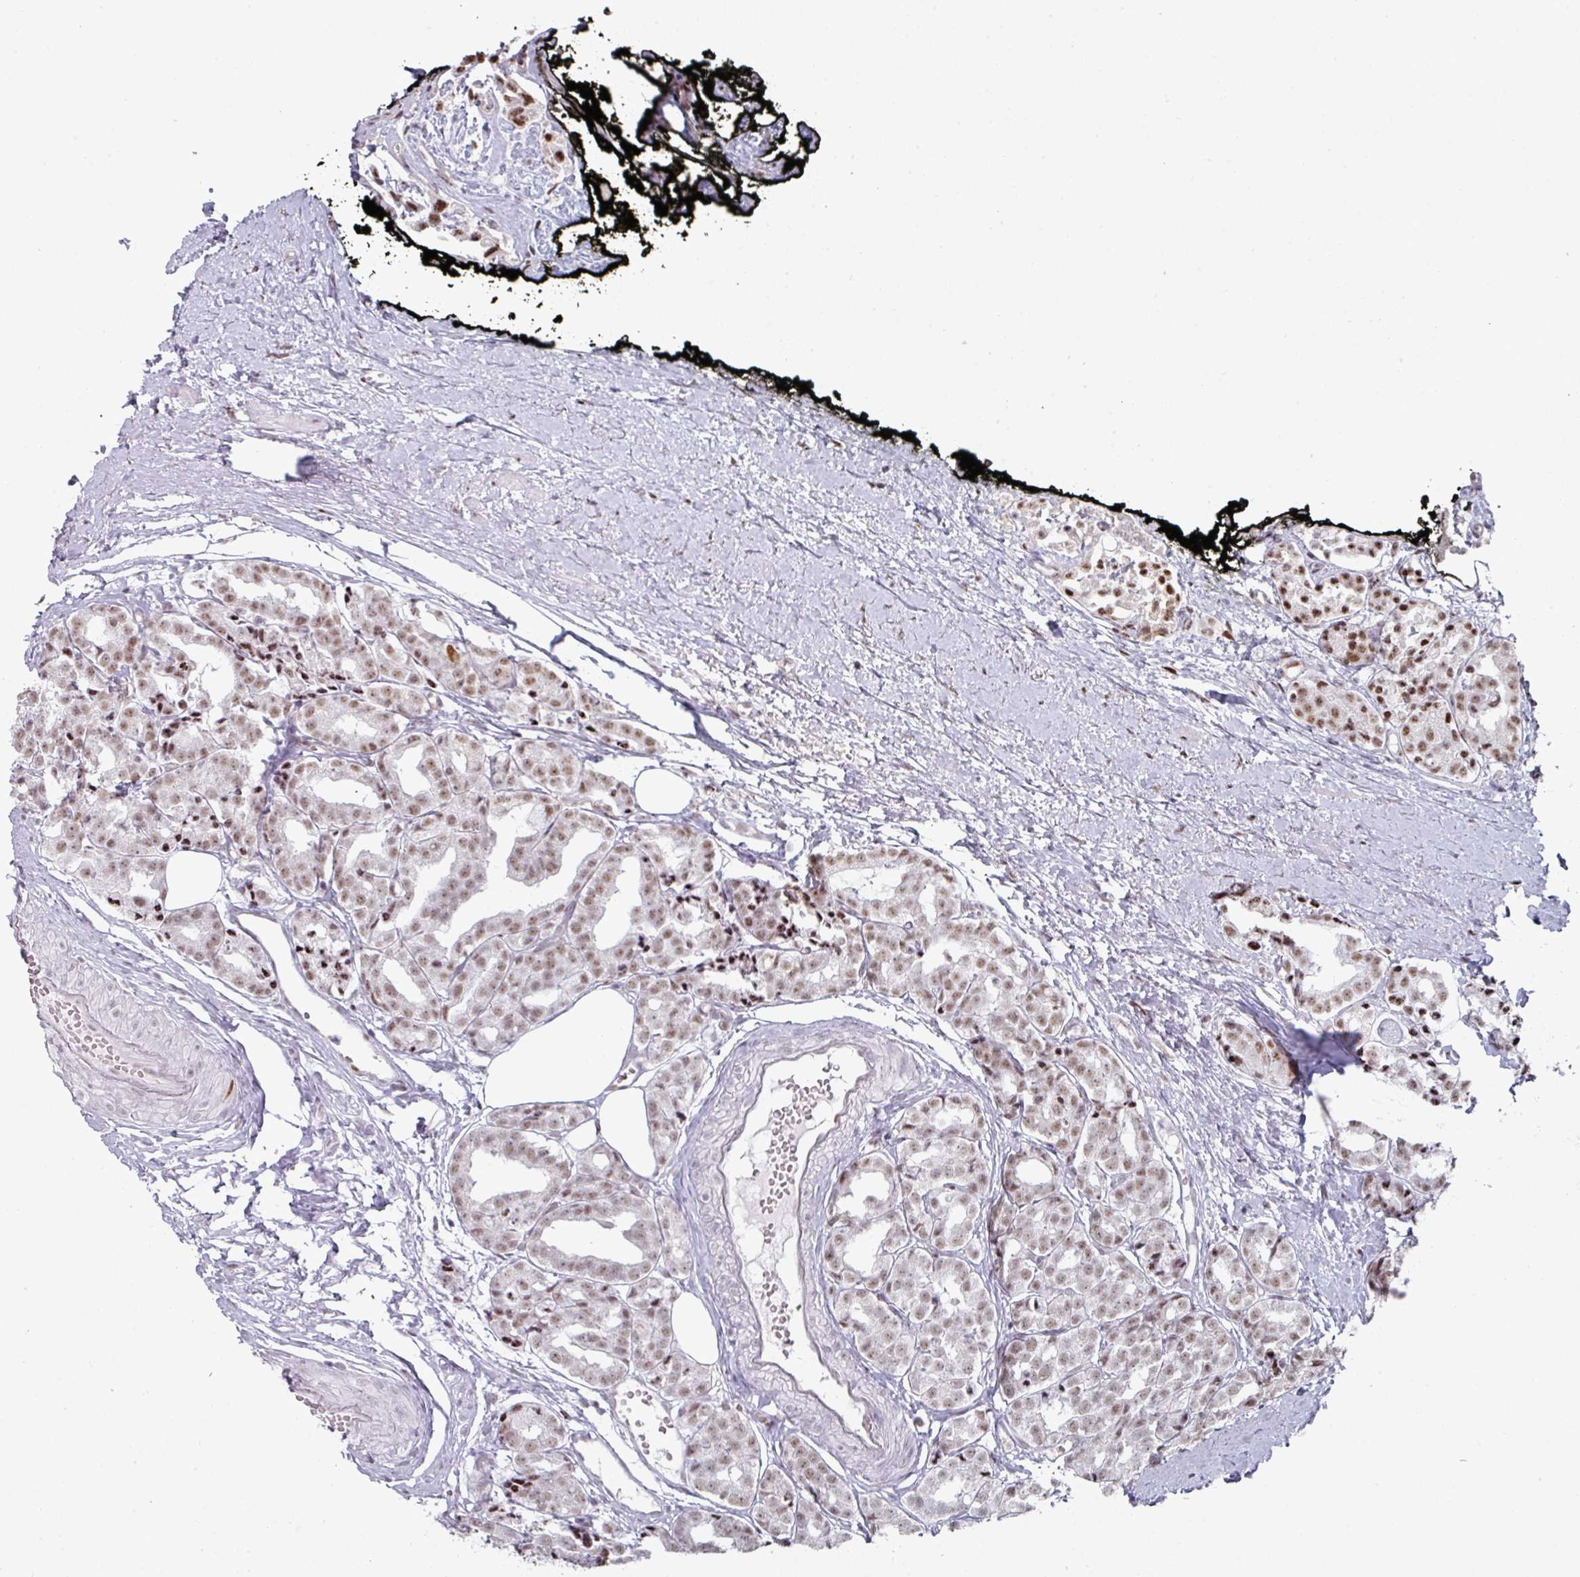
{"staining": {"intensity": "moderate", "quantity": ">75%", "location": "nuclear"}, "tissue": "prostate cancer", "cell_type": "Tumor cells", "image_type": "cancer", "snomed": [{"axis": "morphology", "description": "Adenocarcinoma, High grade"}, {"axis": "topography", "description": "Prostate"}], "caption": "Human prostate cancer (high-grade adenocarcinoma) stained for a protein (brown) reveals moderate nuclear positive staining in approximately >75% of tumor cells.", "gene": "SF3B5", "patient": {"sex": "male", "age": 71}}